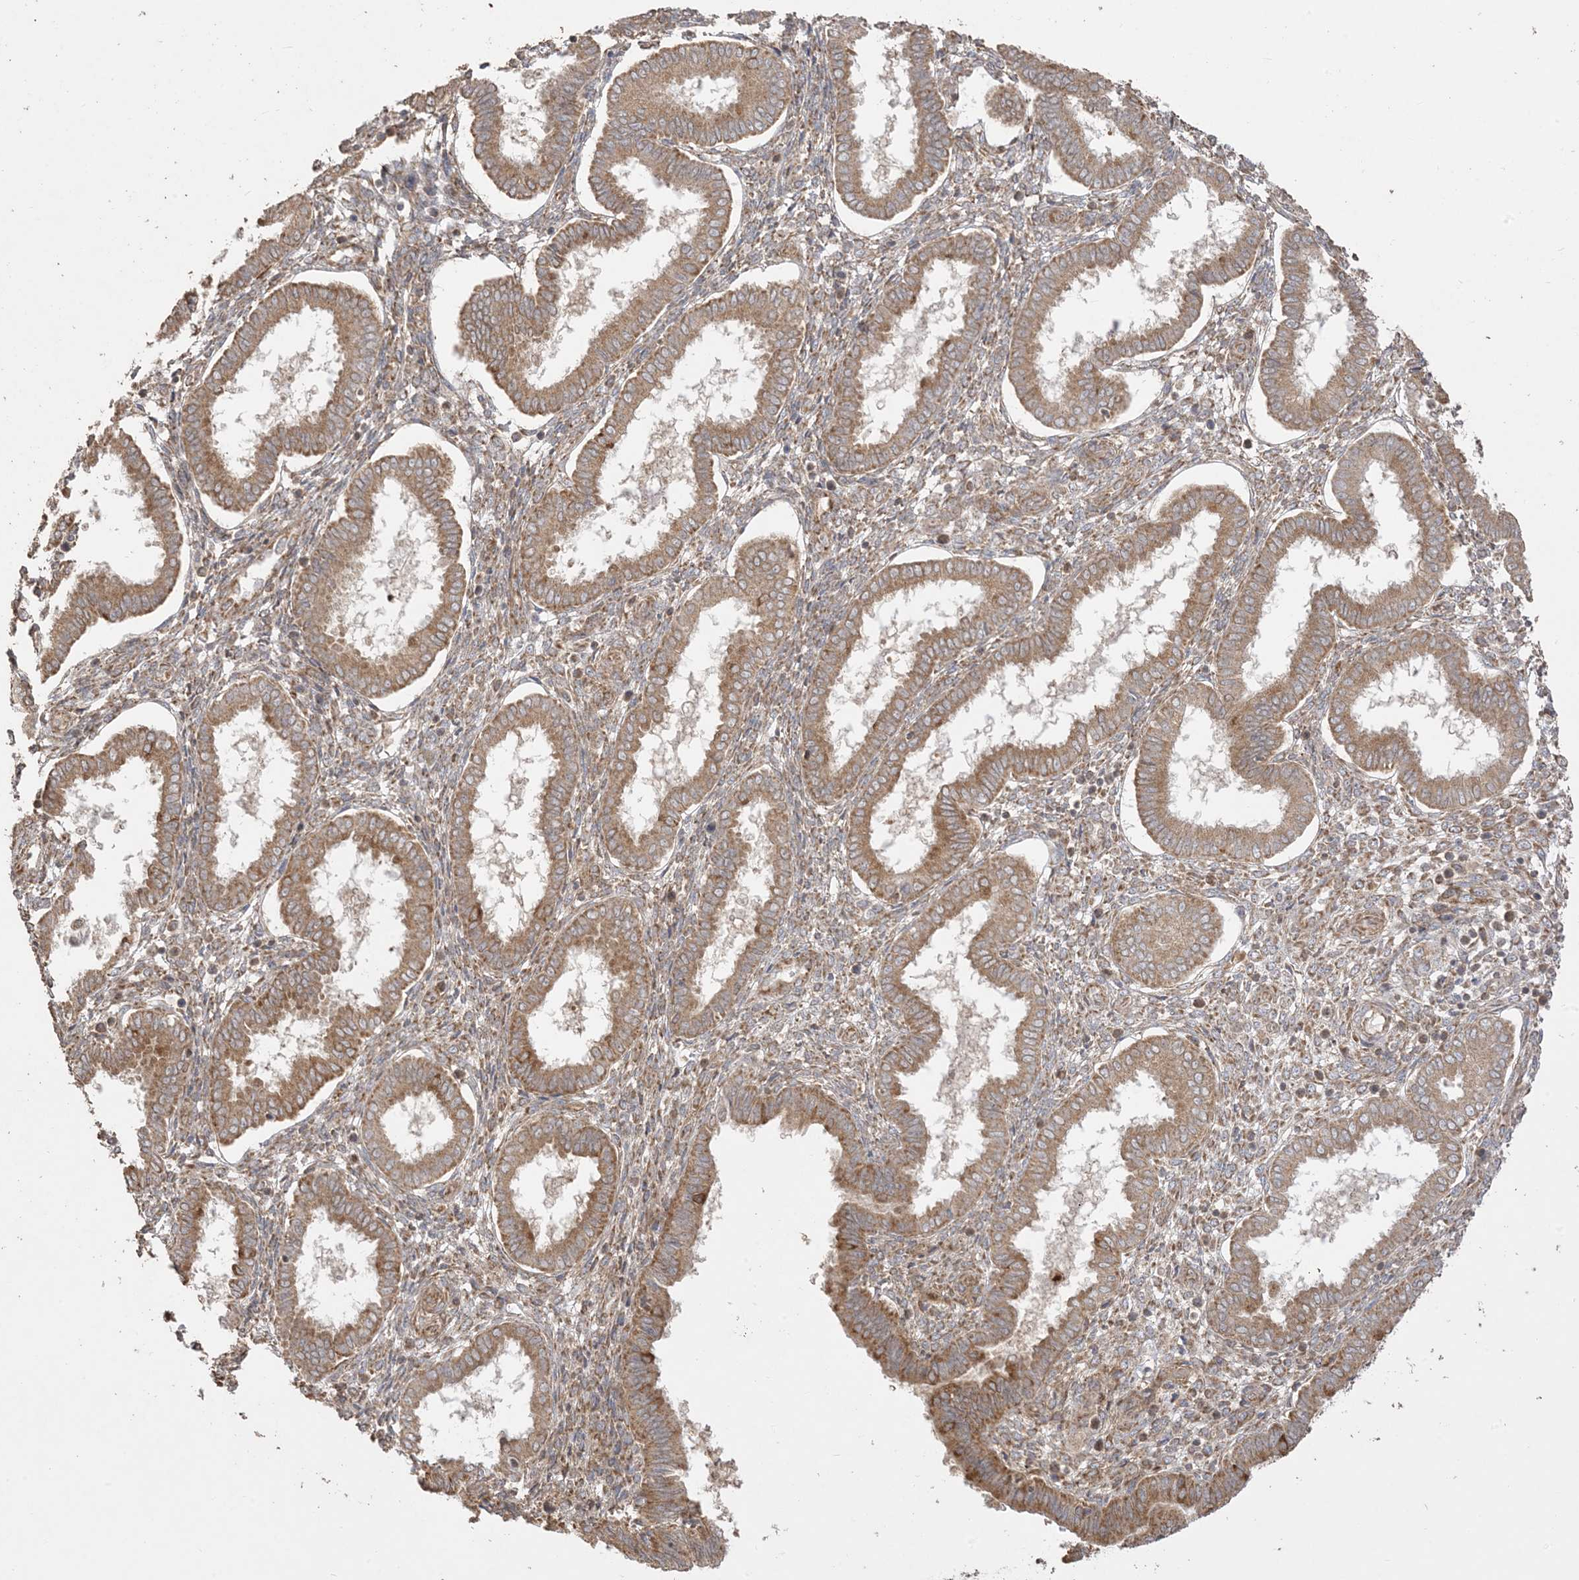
{"staining": {"intensity": "moderate", "quantity": ">75%", "location": "cytoplasmic/membranous"}, "tissue": "endometrium", "cell_type": "Cells in endometrial stroma", "image_type": "normal", "snomed": [{"axis": "morphology", "description": "Normal tissue, NOS"}, {"axis": "topography", "description": "Endometrium"}], "caption": "Immunohistochemistry histopathology image of normal human endometrium stained for a protein (brown), which shows medium levels of moderate cytoplasmic/membranous staining in approximately >75% of cells in endometrial stroma.", "gene": "SIRT3", "patient": {"sex": "female", "age": 24}}